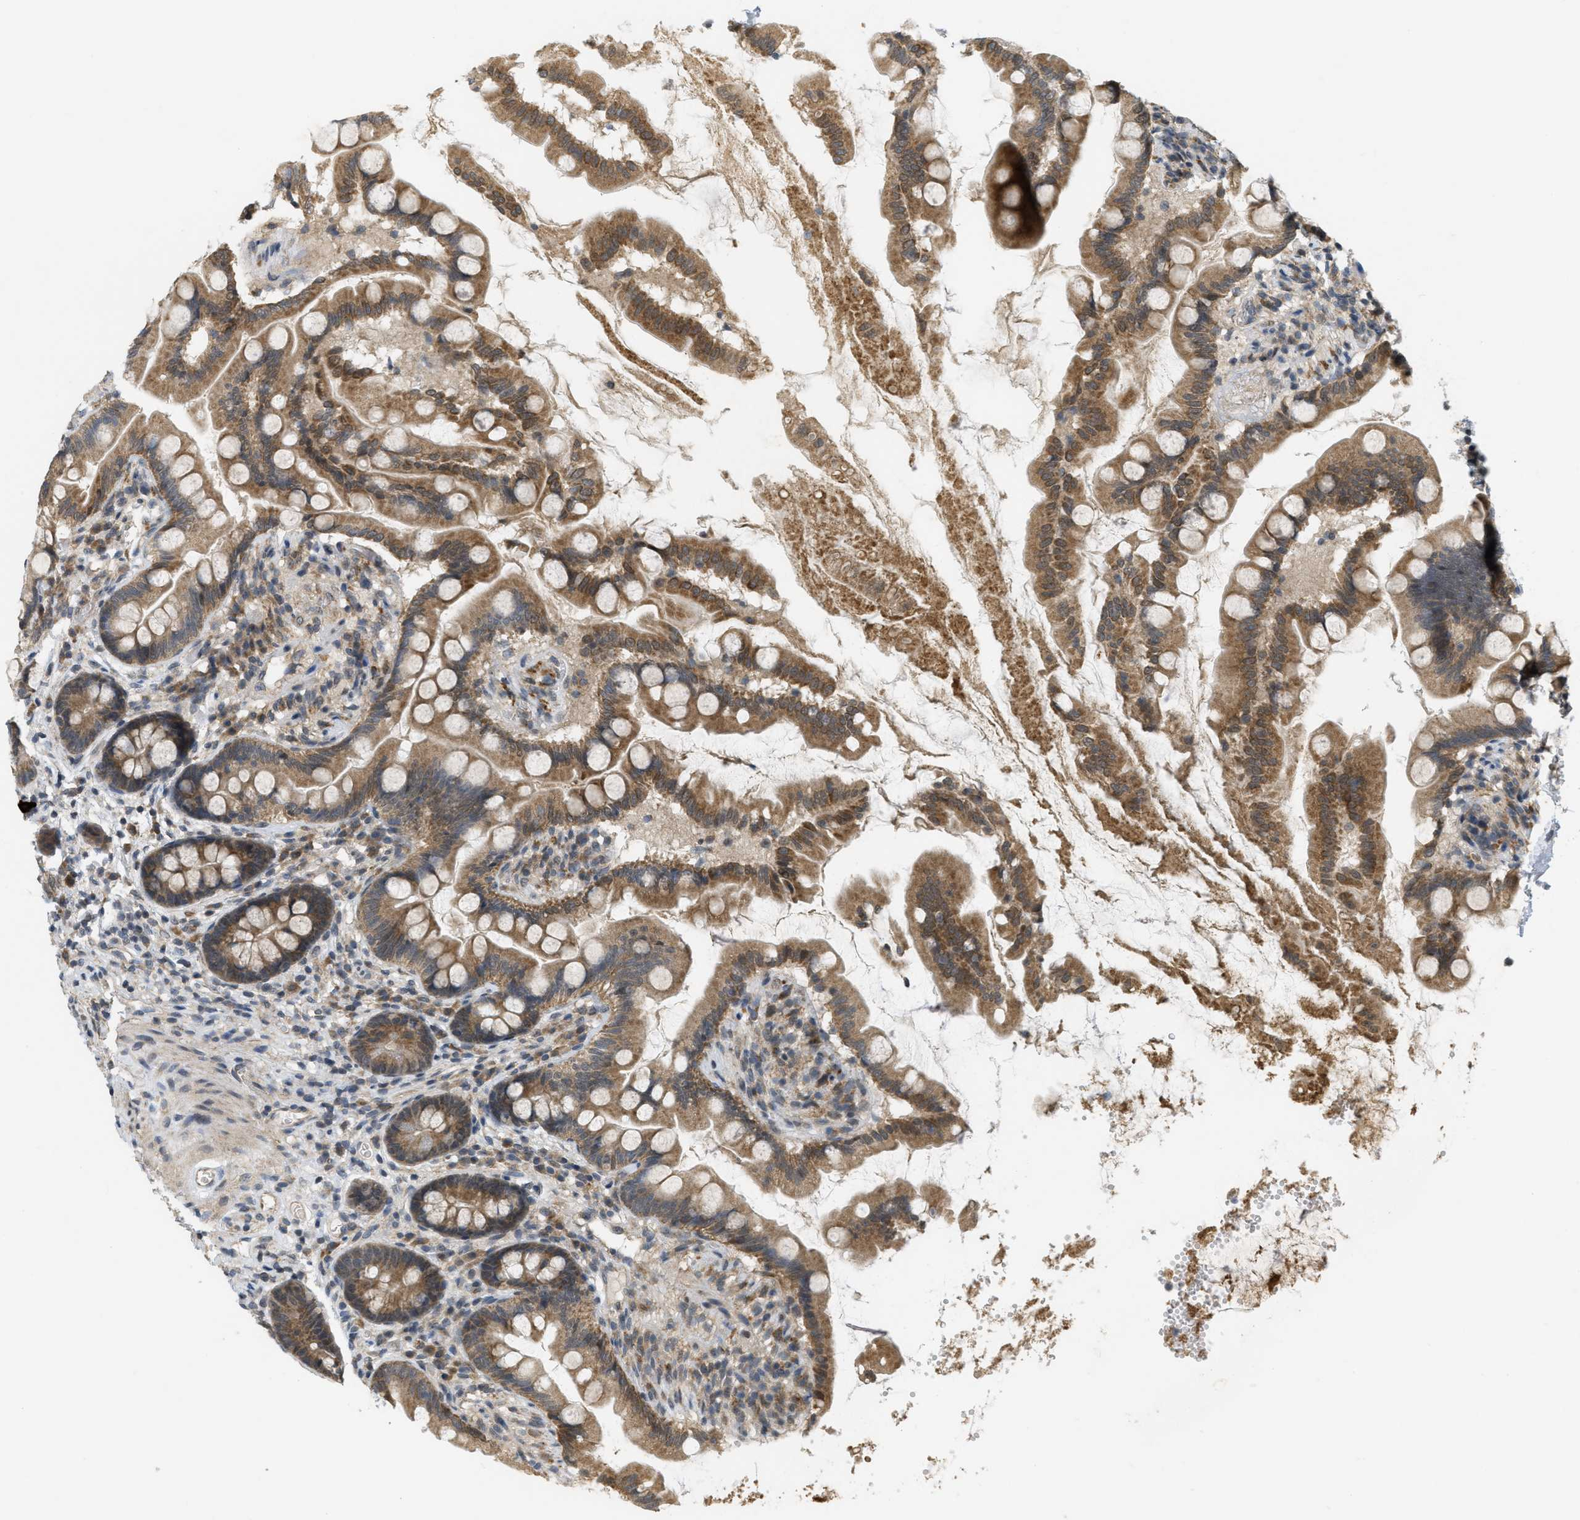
{"staining": {"intensity": "moderate", "quantity": ">75%", "location": "cytoplasmic/membranous"}, "tissue": "small intestine", "cell_type": "Glandular cells", "image_type": "normal", "snomed": [{"axis": "morphology", "description": "Normal tissue, NOS"}, {"axis": "topography", "description": "Small intestine"}], "caption": "High-power microscopy captured an immunohistochemistry (IHC) micrograph of unremarkable small intestine, revealing moderate cytoplasmic/membranous staining in about >75% of glandular cells.", "gene": "PRKD1", "patient": {"sex": "female", "age": 56}}